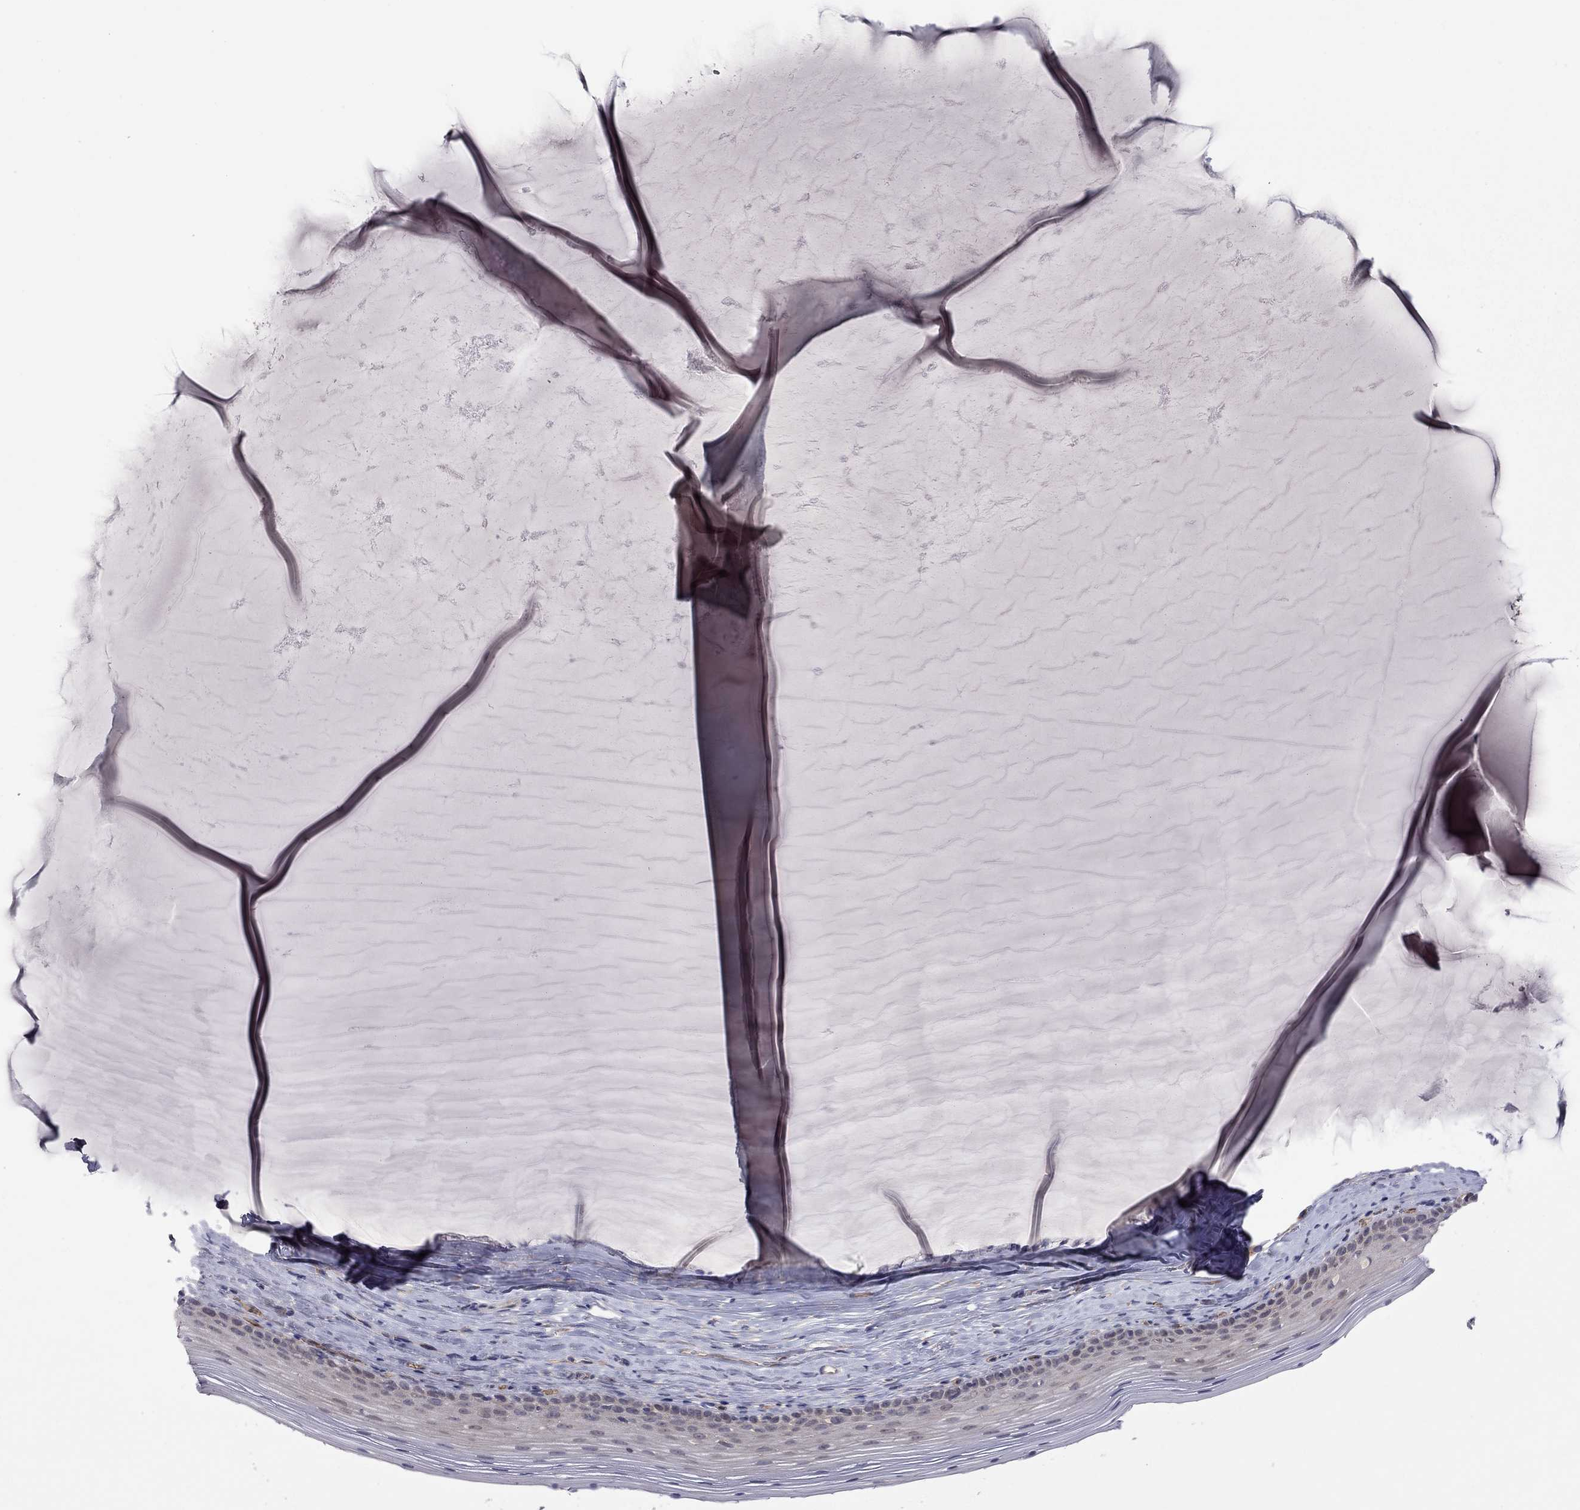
{"staining": {"intensity": "negative", "quantity": "none", "location": "none"}, "tissue": "cervix", "cell_type": "Glandular cells", "image_type": "normal", "snomed": [{"axis": "morphology", "description": "Normal tissue, NOS"}, {"axis": "topography", "description": "Cervix"}], "caption": "Immunohistochemical staining of normal human cervix demonstrates no significant expression in glandular cells. (DAB (3,3'-diaminobenzidine) immunohistochemistry with hematoxylin counter stain).", "gene": "EXOC3L2", "patient": {"sex": "female", "age": 40}}